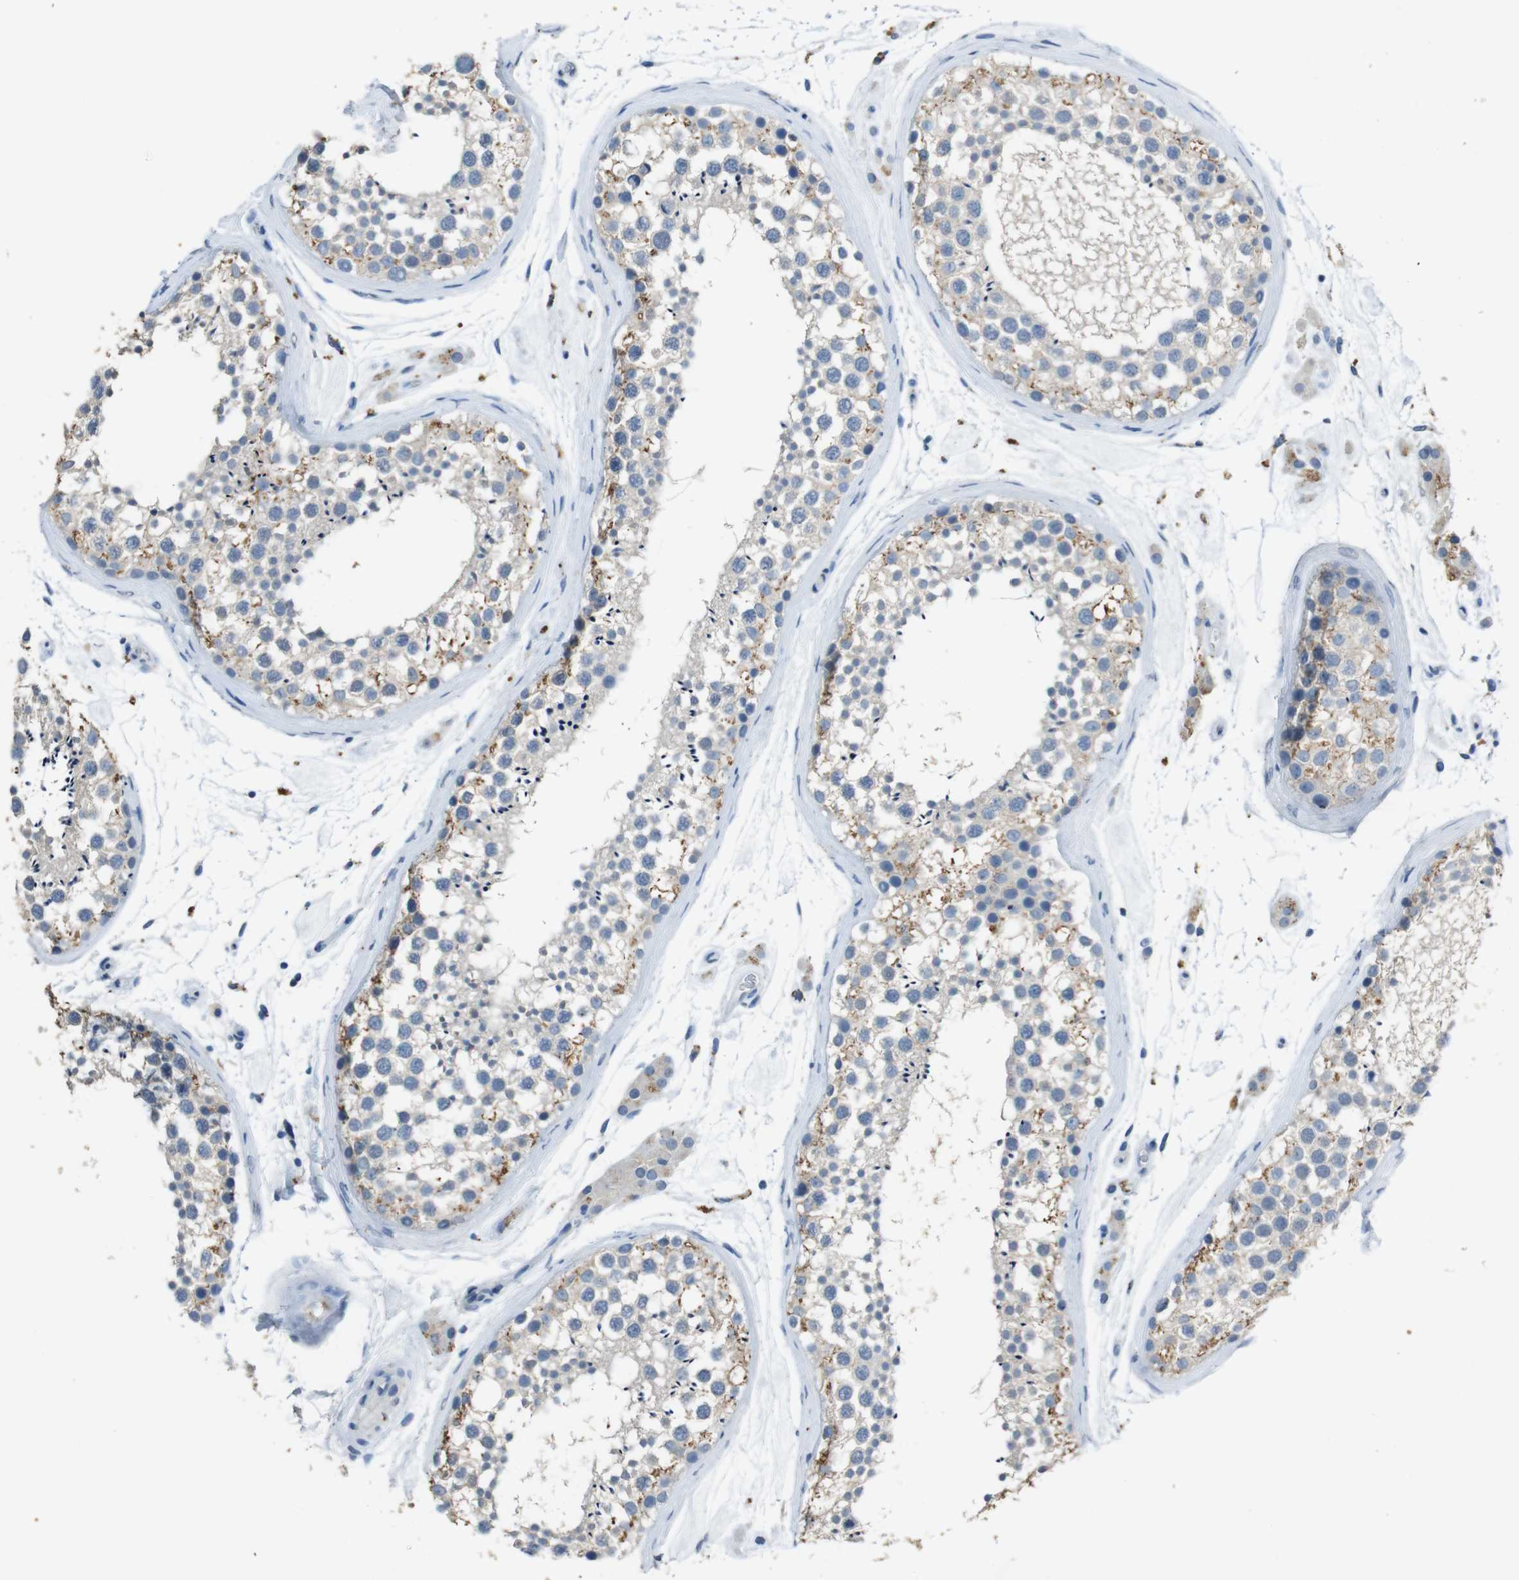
{"staining": {"intensity": "moderate", "quantity": "25%-75%", "location": "cytoplasmic/membranous"}, "tissue": "testis", "cell_type": "Cells in seminiferous ducts", "image_type": "normal", "snomed": [{"axis": "morphology", "description": "Normal tissue, NOS"}, {"axis": "topography", "description": "Testis"}], "caption": "Protein analysis of benign testis displays moderate cytoplasmic/membranous staining in about 25%-75% of cells in seminiferous ducts. The protein is stained brown, and the nuclei are stained in blue (DAB IHC with brightfield microscopy, high magnification).", "gene": "STBD1", "patient": {"sex": "male", "age": 46}}